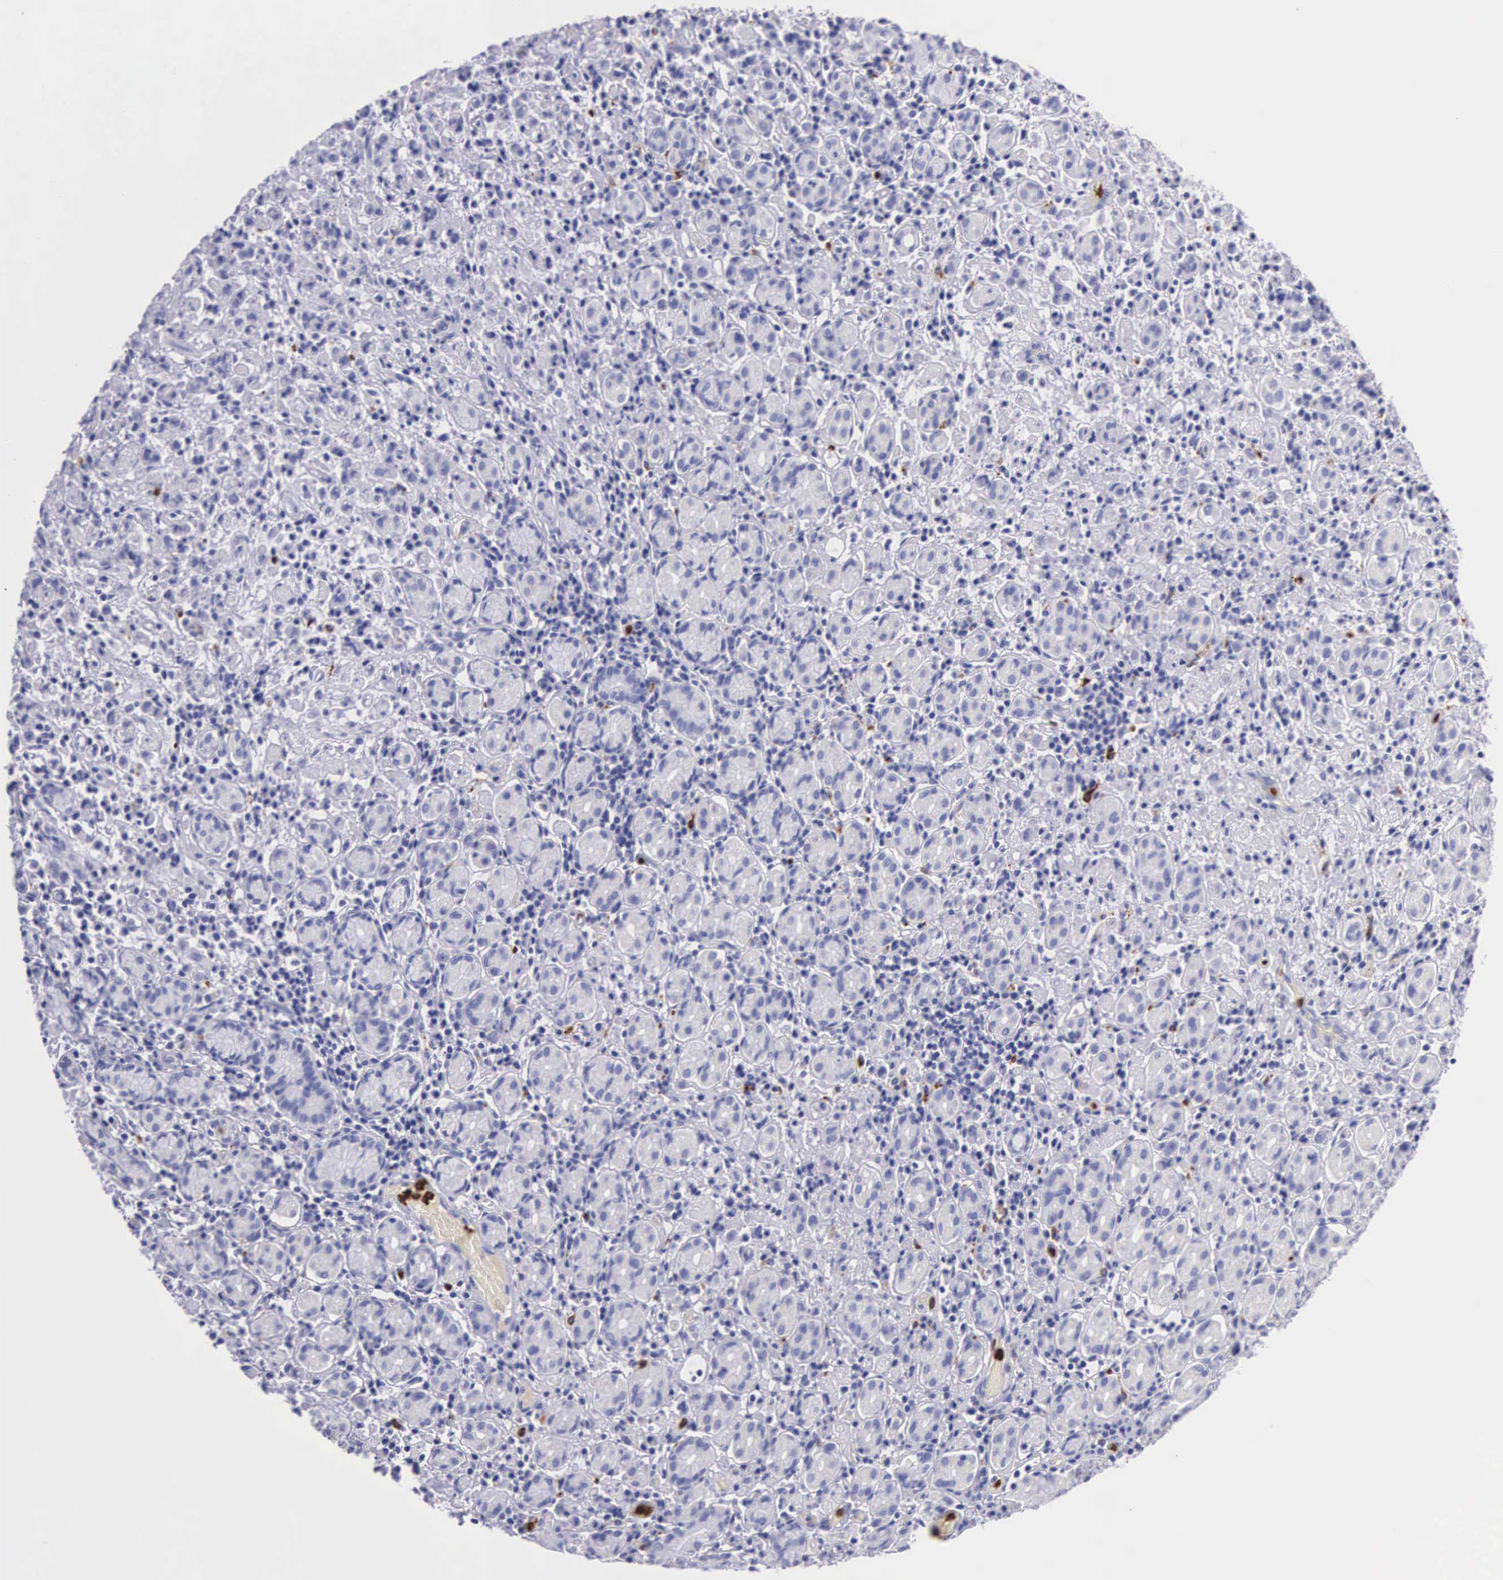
{"staining": {"intensity": "negative", "quantity": "none", "location": "none"}, "tissue": "stomach cancer", "cell_type": "Tumor cells", "image_type": "cancer", "snomed": [{"axis": "morphology", "description": "Adenocarcinoma, NOS"}, {"axis": "topography", "description": "Stomach, lower"}], "caption": "Tumor cells show no significant protein expression in stomach cancer (adenocarcinoma).", "gene": "FCN1", "patient": {"sex": "male", "age": 88}}